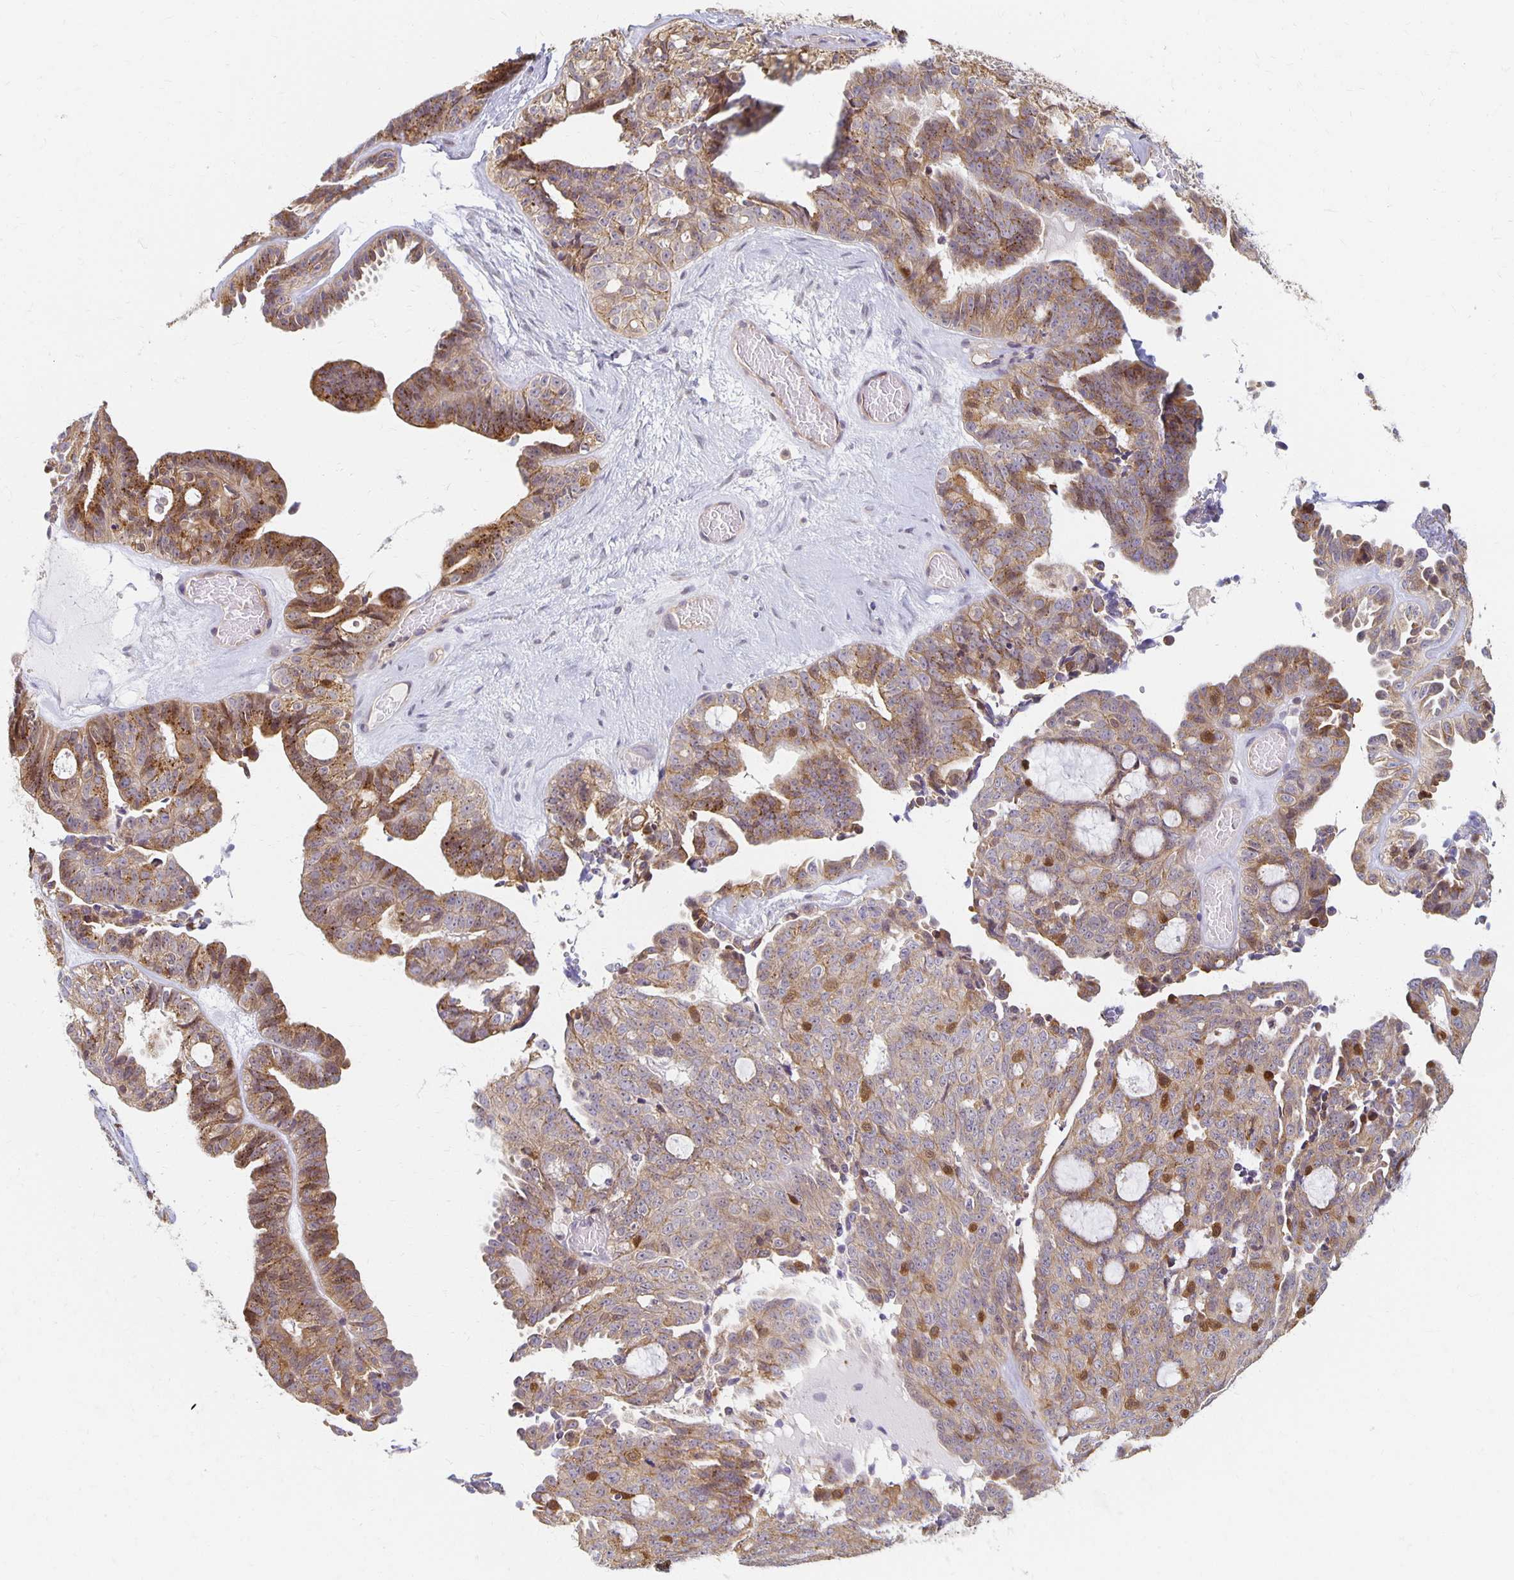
{"staining": {"intensity": "moderate", "quantity": ">75%", "location": "cytoplasmic/membranous"}, "tissue": "ovarian cancer", "cell_type": "Tumor cells", "image_type": "cancer", "snomed": [{"axis": "morphology", "description": "Cystadenocarcinoma, serous, NOS"}, {"axis": "topography", "description": "Ovary"}], "caption": "Immunohistochemical staining of ovarian serous cystadenocarcinoma exhibits moderate cytoplasmic/membranous protein expression in about >75% of tumor cells.", "gene": "SORL1", "patient": {"sex": "female", "age": 71}}